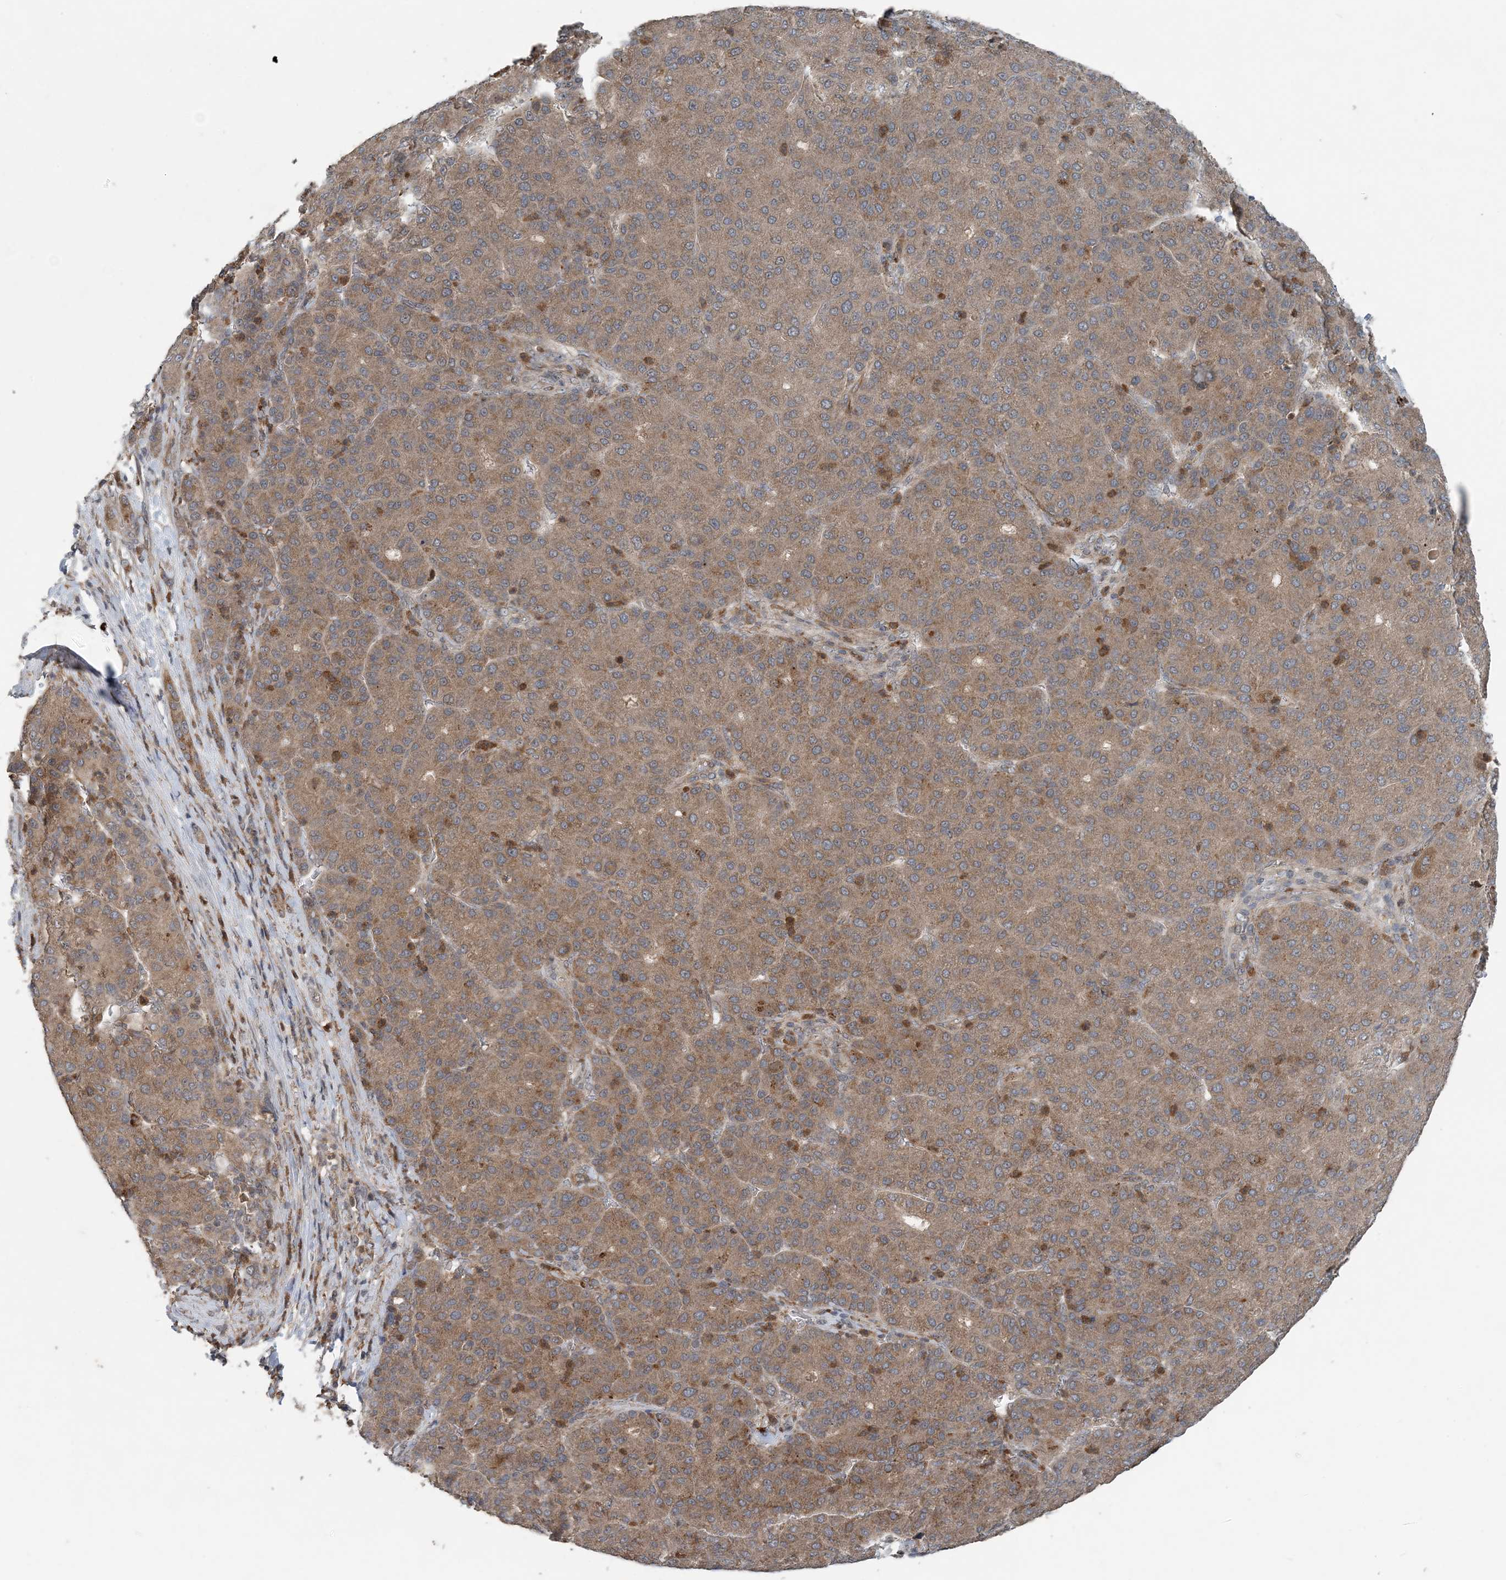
{"staining": {"intensity": "moderate", "quantity": ">75%", "location": "cytoplasmic/membranous"}, "tissue": "liver cancer", "cell_type": "Tumor cells", "image_type": "cancer", "snomed": [{"axis": "morphology", "description": "Carcinoma, Hepatocellular, NOS"}, {"axis": "topography", "description": "Liver"}], "caption": "Protein staining of liver cancer tissue displays moderate cytoplasmic/membranous positivity in approximately >75% of tumor cells.", "gene": "MYO9B", "patient": {"sex": "male", "age": 65}}